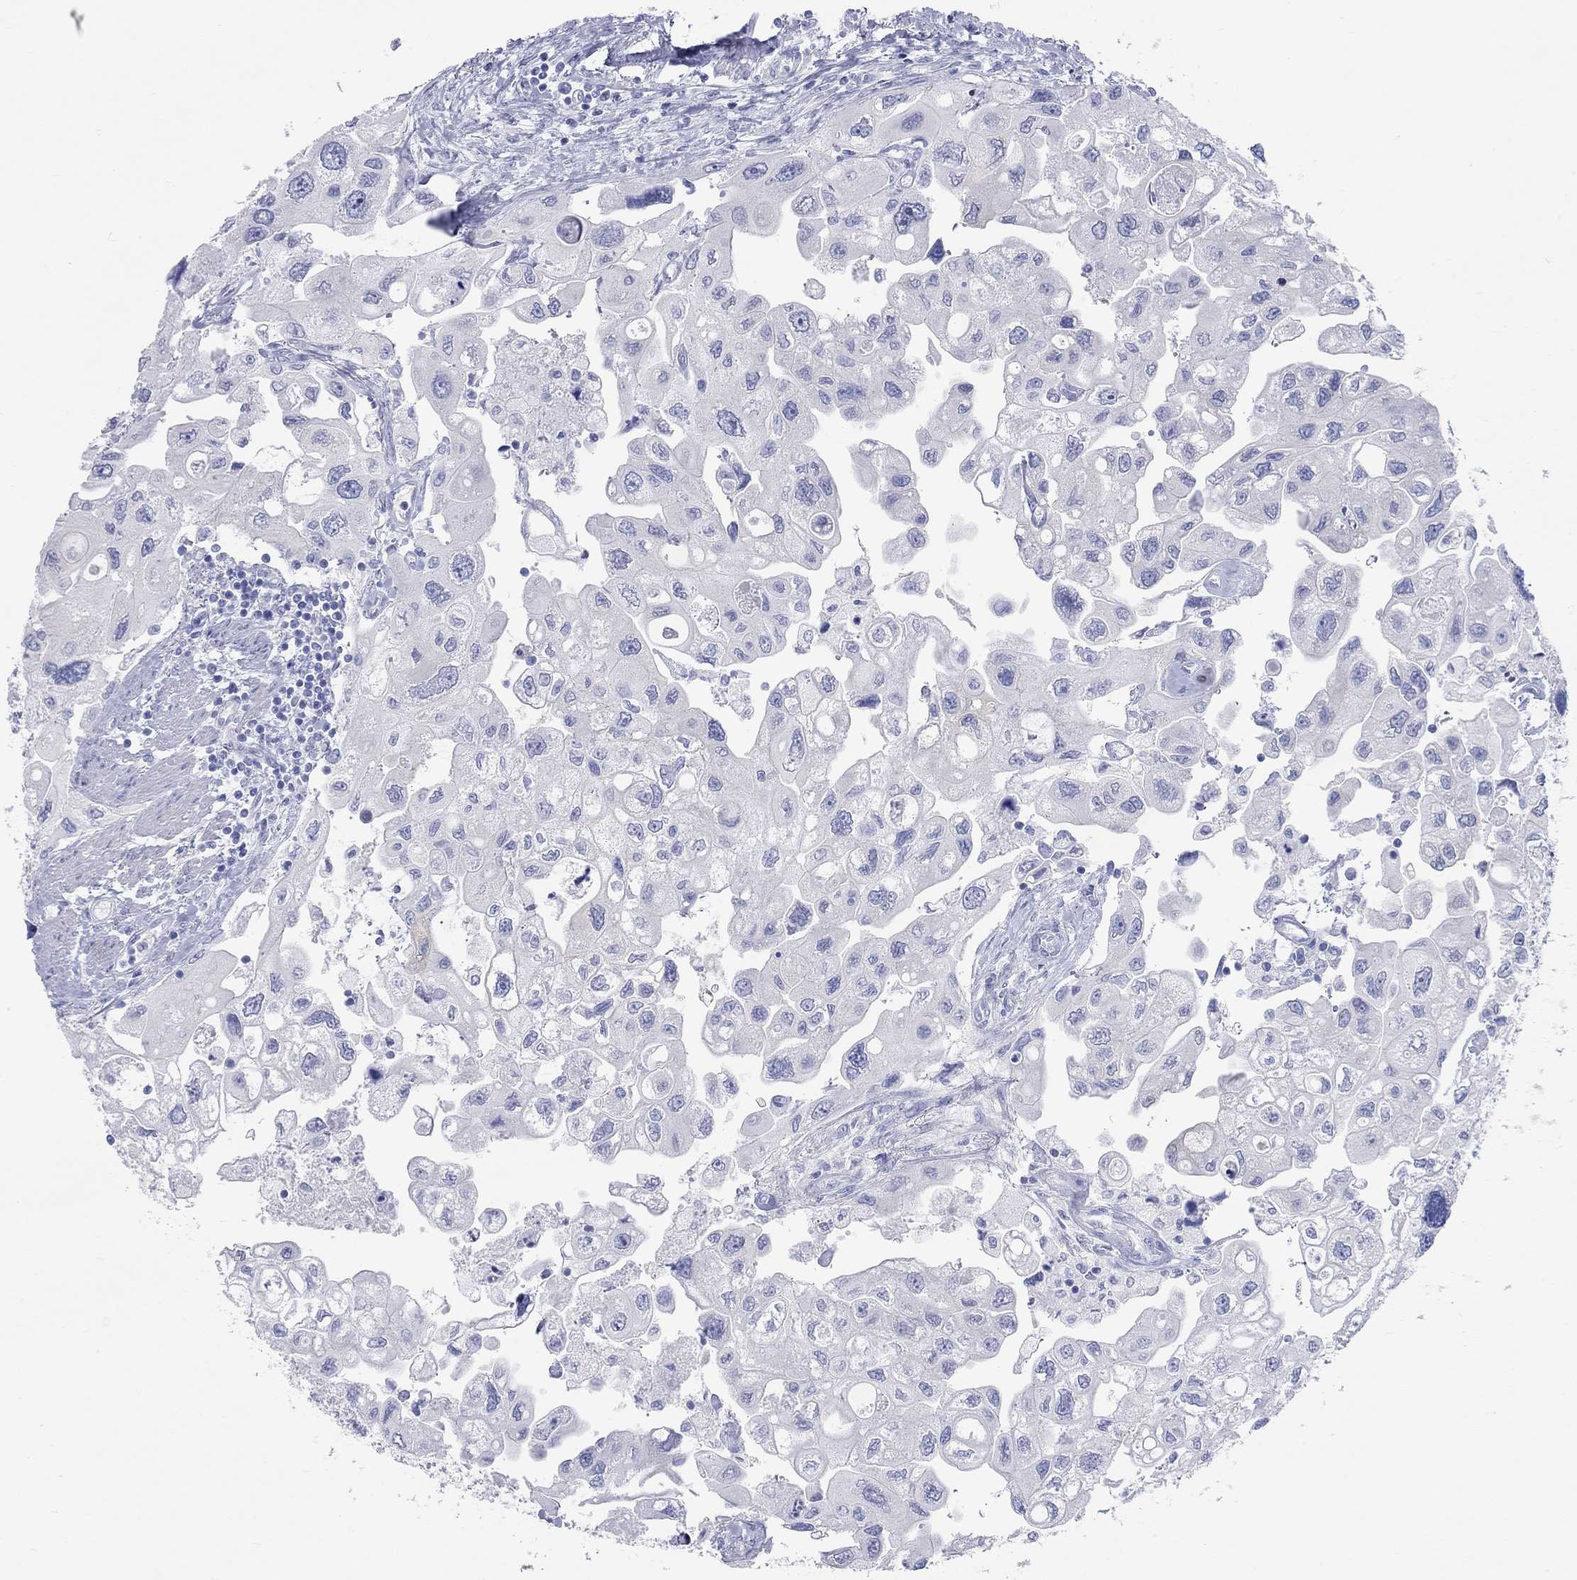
{"staining": {"intensity": "negative", "quantity": "none", "location": "none"}, "tissue": "urothelial cancer", "cell_type": "Tumor cells", "image_type": "cancer", "snomed": [{"axis": "morphology", "description": "Urothelial carcinoma, High grade"}, {"axis": "topography", "description": "Urinary bladder"}], "caption": "The immunohistochemistry micrograph has no significant positivity in tumor cells of urothelial cancer tissue.", "gene": "SPATA9", "patient": {"sex": "male", "age": 59}}